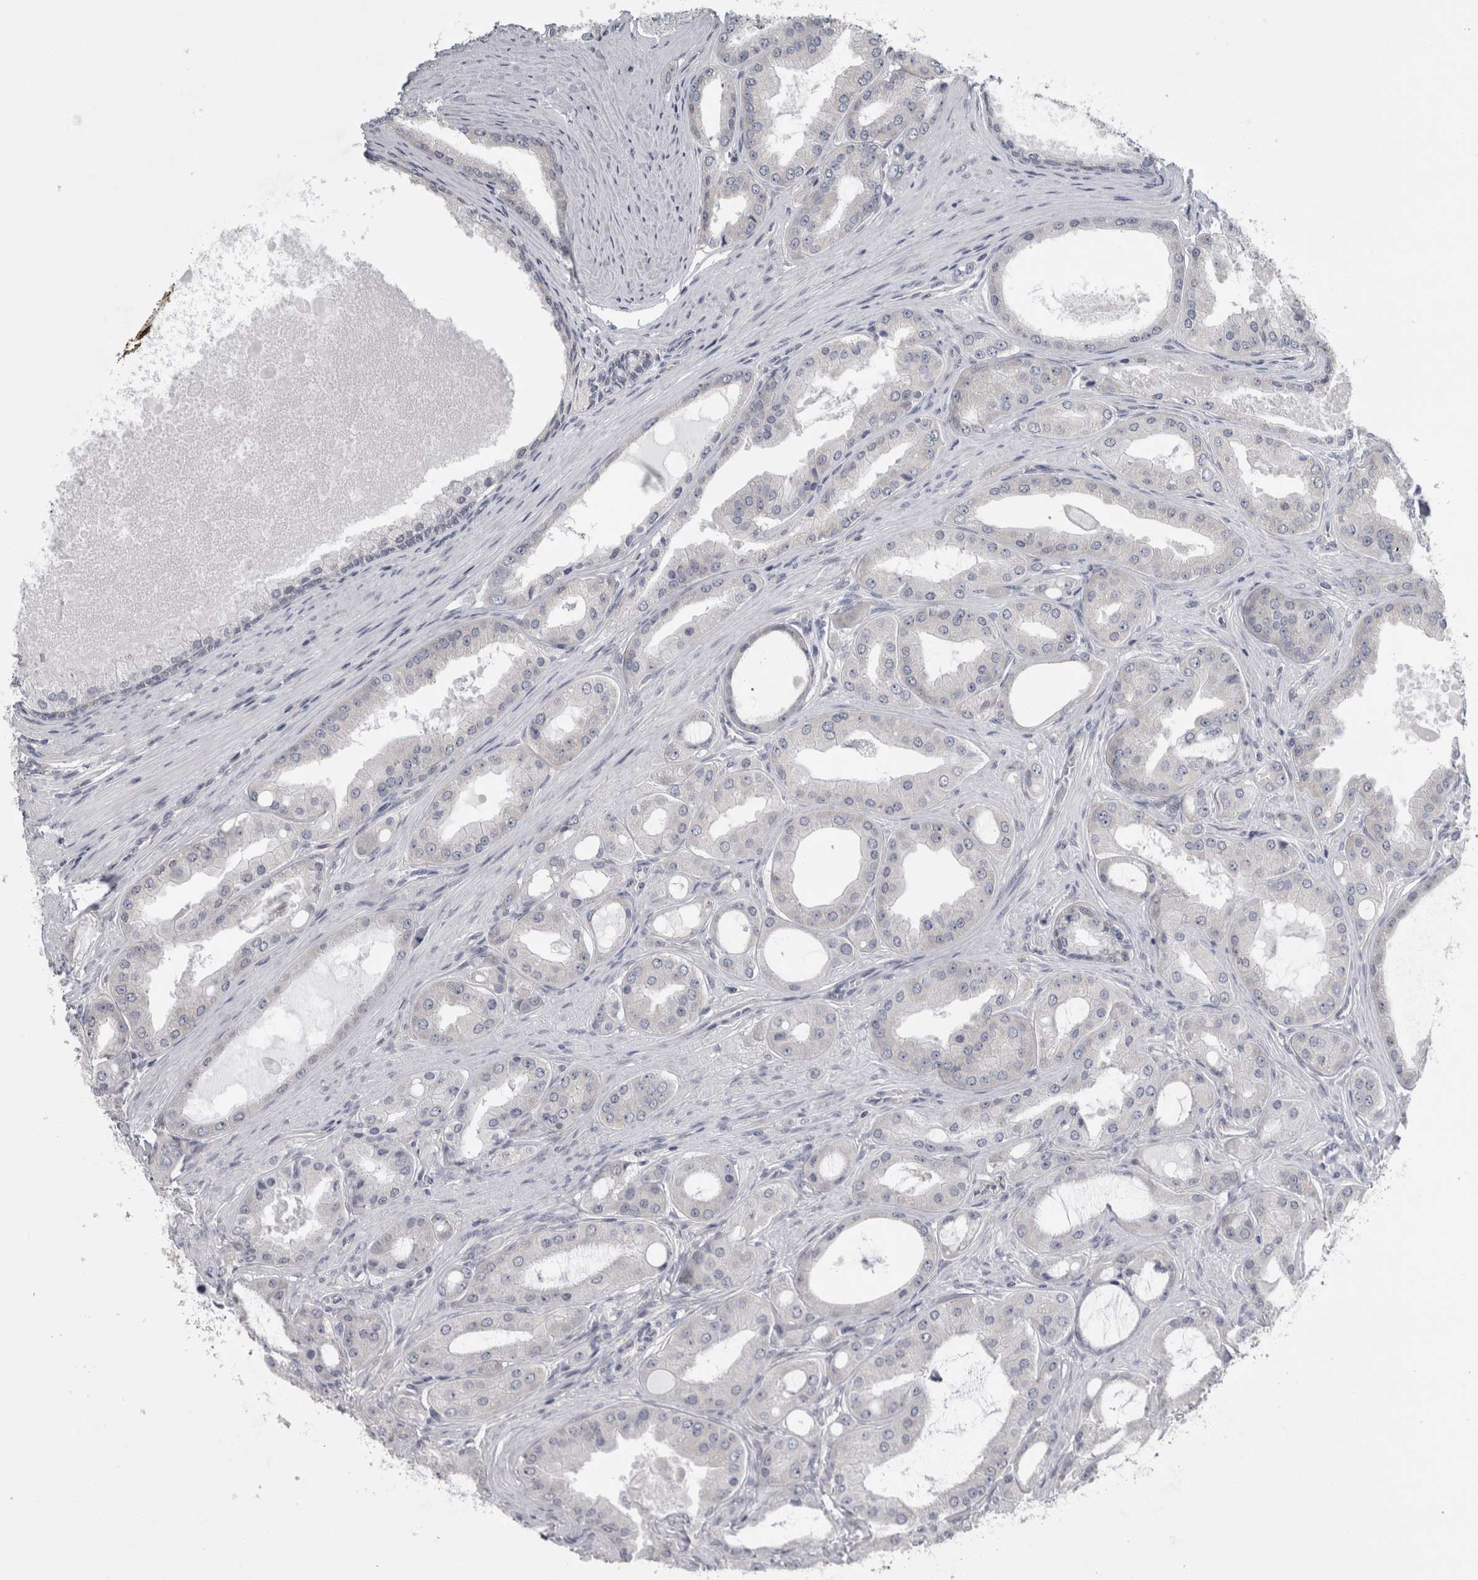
{"staining": {"intensity": "weak", "quantity": "<25%", "location": "cytoplasmic/membranous"}, "tissue": "prostate cancer", "cell_type": "Tumor cells", "image_type": "cancer", "snomed": [{"axis": "morphology", "description": "Adenocarcinoma, High grade"}, {"axis": "topography", "description": "Prostate"}], "caption": "Protein analysis of prostate cancer shows no significant staining in tumor cells.", "gene": "PRRC2C", "patient": {"sex": "male", "age": 60}}